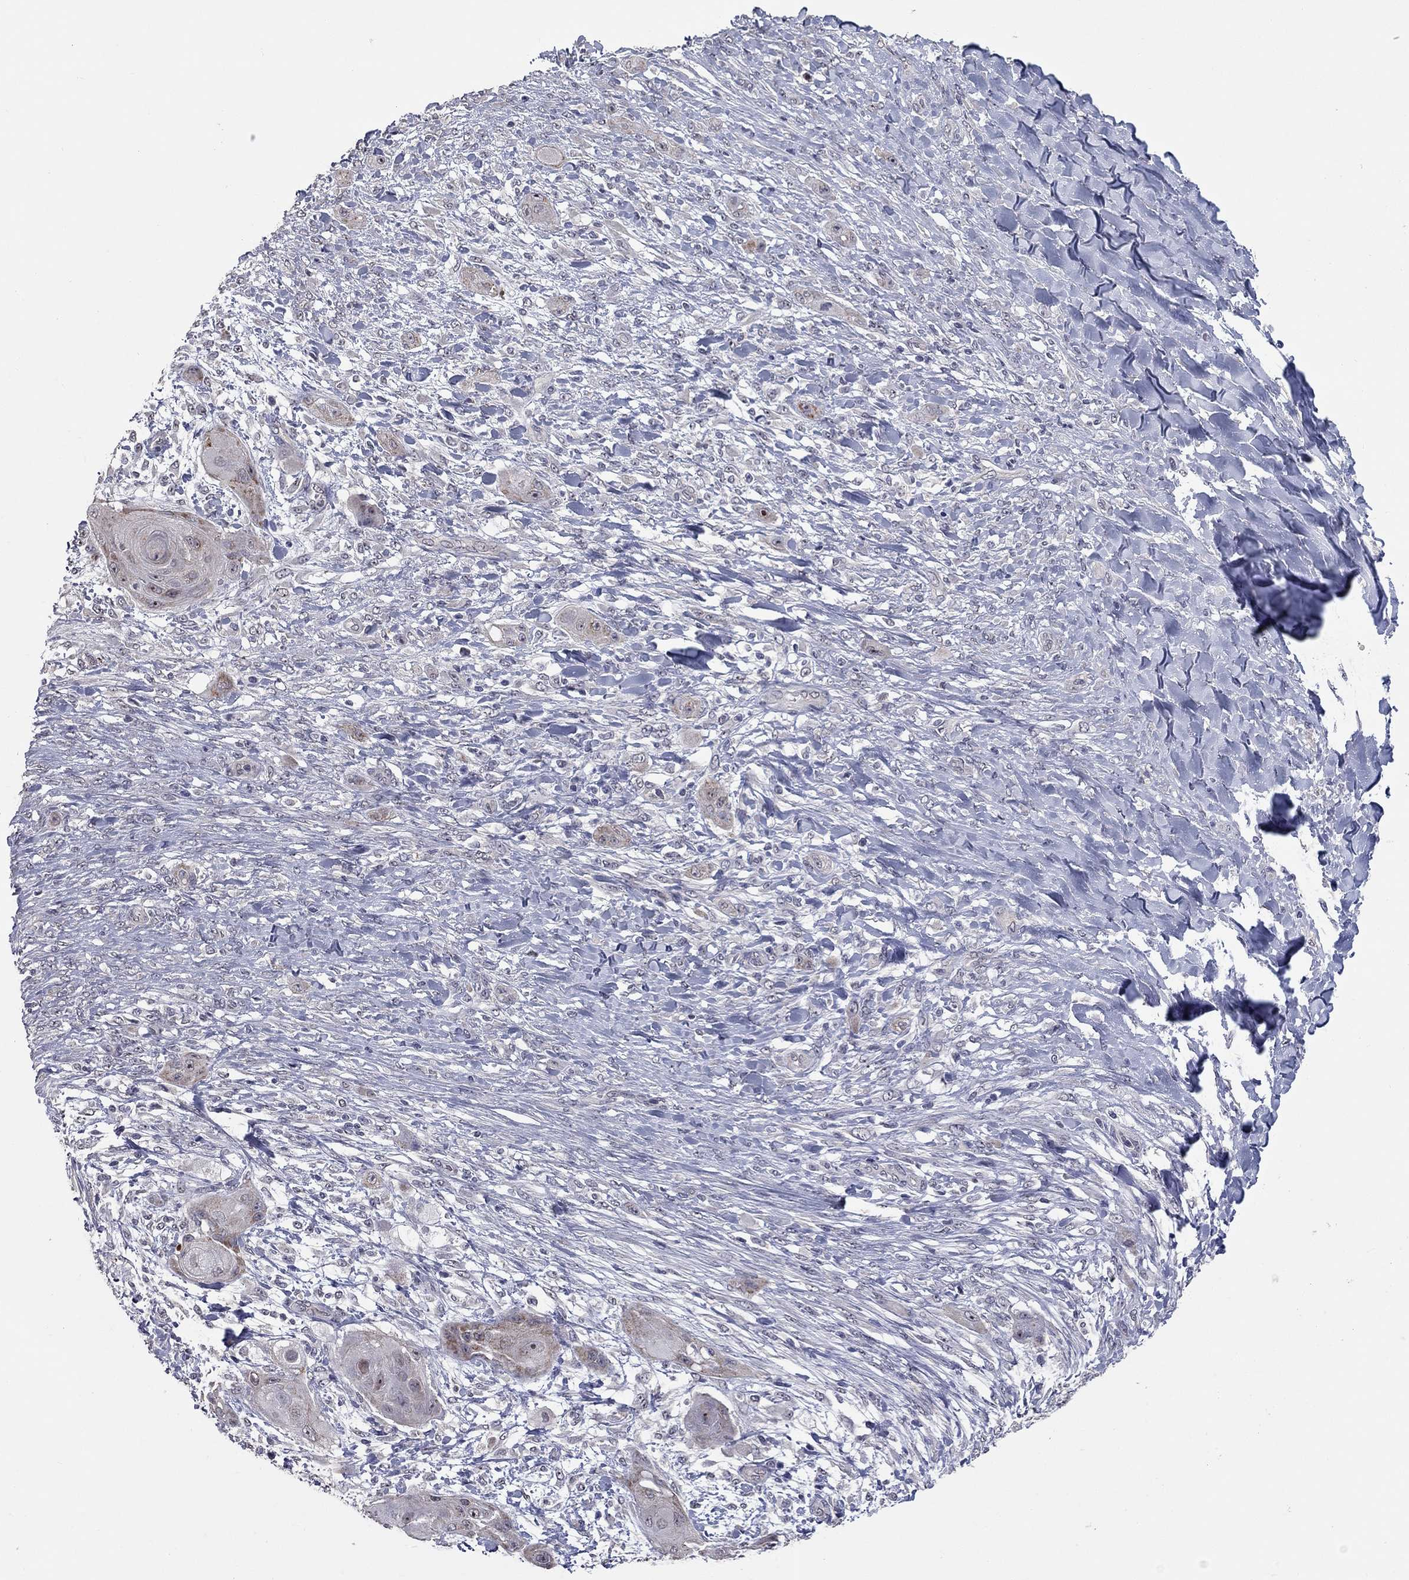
{"staining": {"intensity": "moderate", "quantity": "25%-75%", "location": "cytoplasmic/membranous"}, "tissue": "skin cancer", "cell_type": "Tumor cells", "image_type": "cancer", "snomed": [{"axis": "morphology", "description": "Squamous cell carcinoma, NOS"}, {"axis": "topography", "description": "Skin"}], "caption": "A histopathology image of squamous cell carcinoma (skin) stained for a protein reveals moderate cytoplasmic/membranous brown staining in tumor cells. The staining is performed using DAB brown chromogen to label protein expression. The nuclei are counter-stained blue using hematoxylin.", "gene": "SHOC2", "patient": {"sex": "male", "age": 62}}